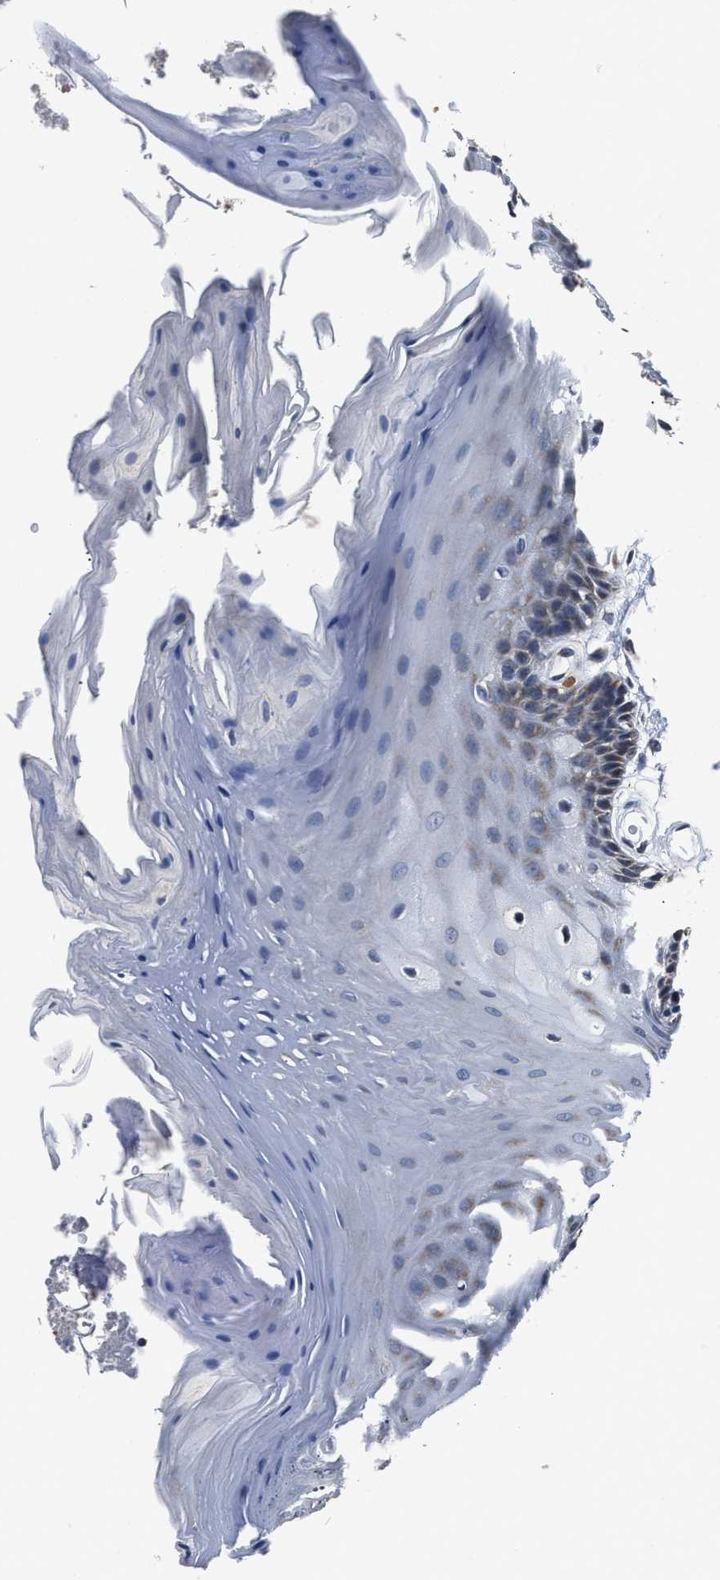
{"staining": {"intensity": "weak", "quantity": "<25%", "location": "cytoplasmic/membranous"}, "tissue": "oral mucosa", "cell_type": "Squamous epithelial cells", "image_type": "normal", "snomed": [{"axis": "morphology", "description": "Normal tissue, NOS"}, {"axis": "morphology", "description": "Squamous cell carcinoma, NOS"}, {"axis": "topography", "description": "Oral tissue"}, {"axis": "topography", "description": "Head-Neck"}], "caption": "The immunohistochemistry (IHC) image has no significant staining in squamous epithelial cells of oral mucosa. (DAB (3,3'-diaminobenzidine) IHC visualized using brightfield microscopy, high magnification).", "gene": "NSUN5", "patient": {"sex": "male", "age": 71}}